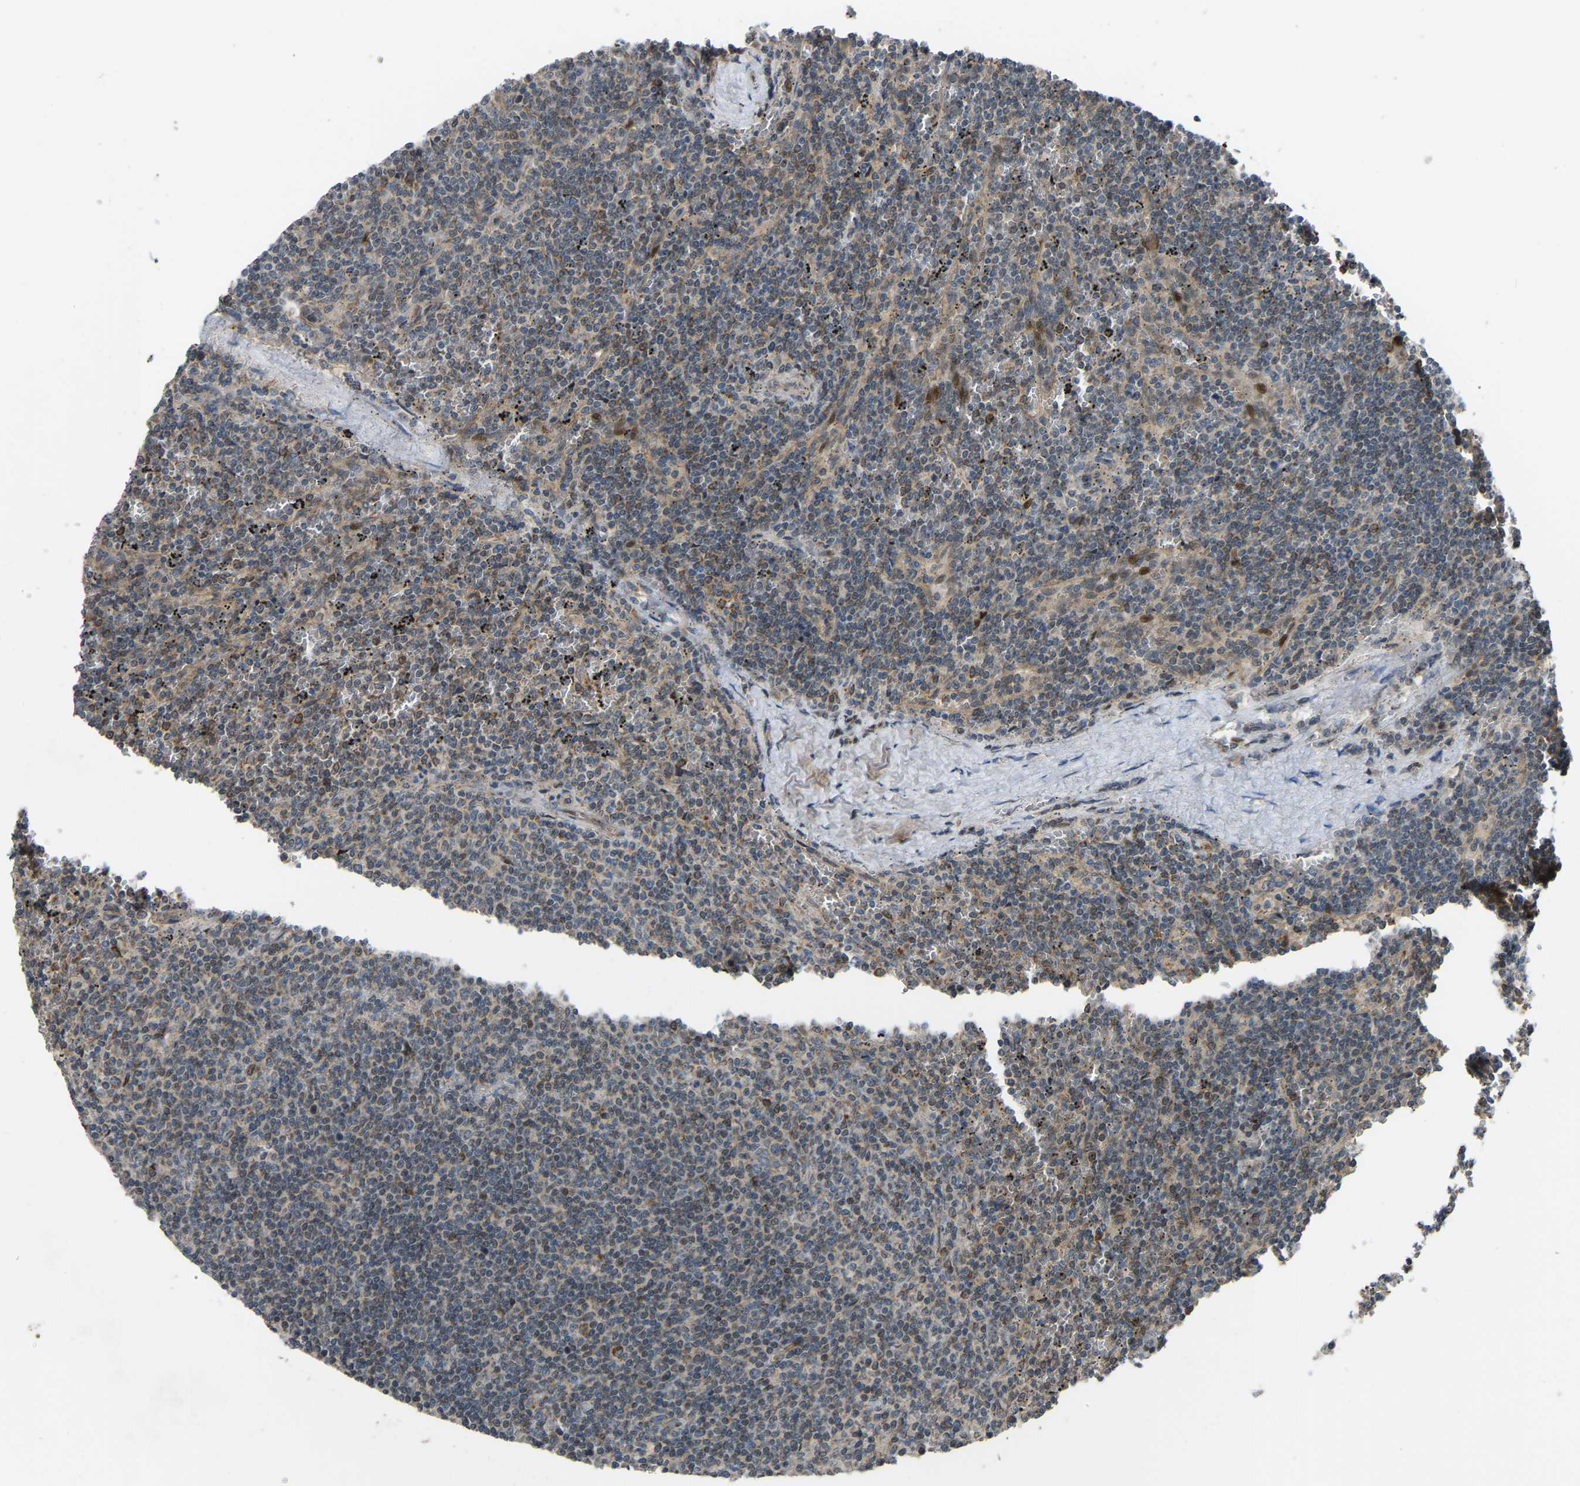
{"staining": {"intensity": "weak", "quantity": "25%-75%", "location": "cytoplasmic/membranous"}, "tissue": "lymphoma", "cell_type": "Tumor cells", "image_type": "cancer", "snomed": [{"axis": "morphology", "description": "Malignant lymphoma, non-Hodgkin's type, Low grade"}, {"axis": "topography", "description": "Spleen"}], "caption": "This histopathology image exhibits IHC staining of lymphoma, with low weak cytoplasmic/membranous staining in about 25%-75% of tumor cells.", "gene": "C21orf91", "patient": {"sex": "female", "age": 50}}